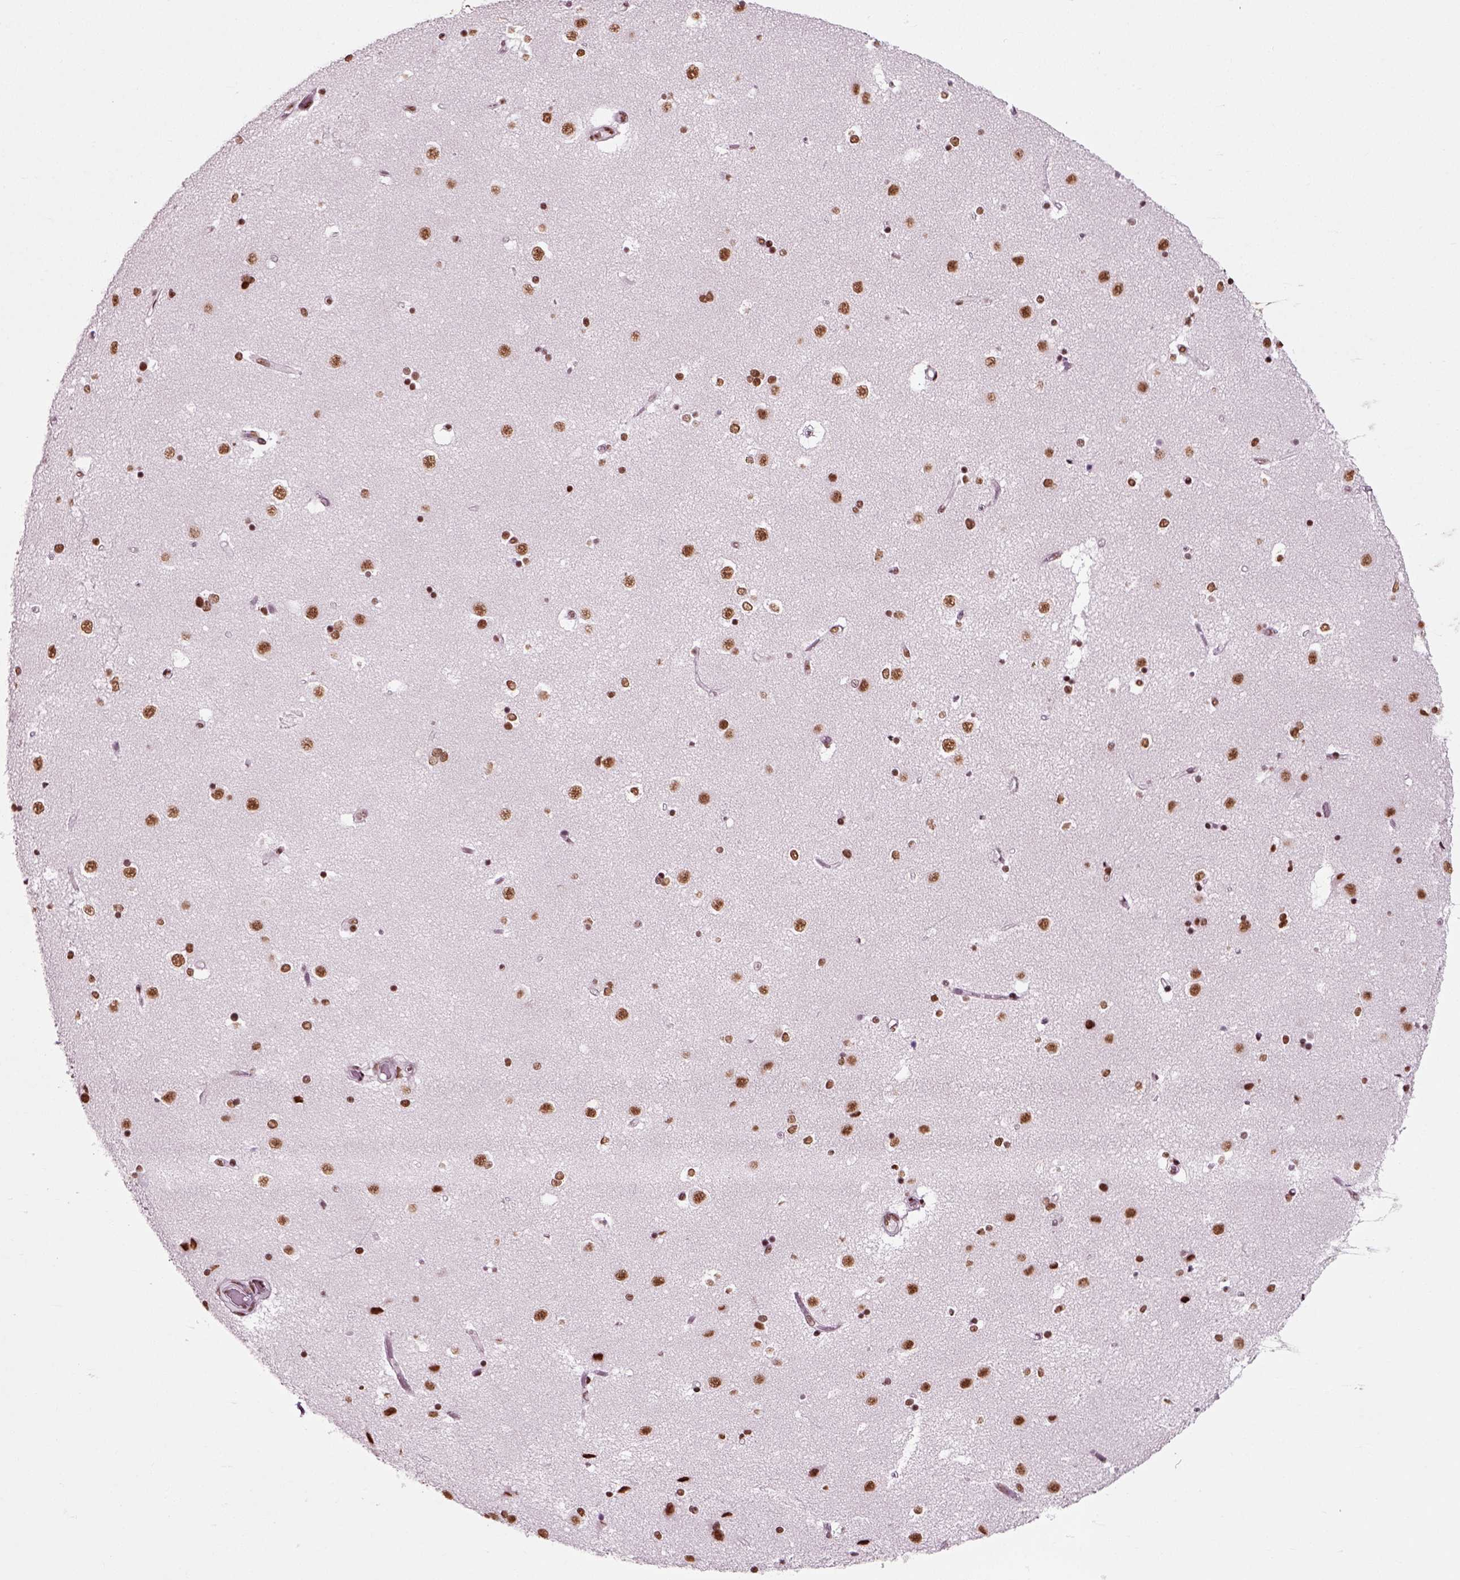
{"staining": {"intensity": "strong", "quantity": "25%-75%", "location": "nuclear"}, "tissue": "caudate", "cell_type": "Glial cells", "image_type": "normal", "snomed": [{"axis": "morphology", "description": "Normal tissue, NOS"}, {"axis": "topography", "description": "Lateral ventricle wall"}], "caption": "Immunohistochemistry of benign human caudate exhibits high levels of strong nuclear positivity in about 25%-75% of glial cells. (Stains: DAB (3,3'-diaminobenzidine) in brown, nuclei in blue, Microscopy: brightfield microscopy at high magnification).", "gene": "POLR1H", "patient": {"sex": "male", "age": 51}}